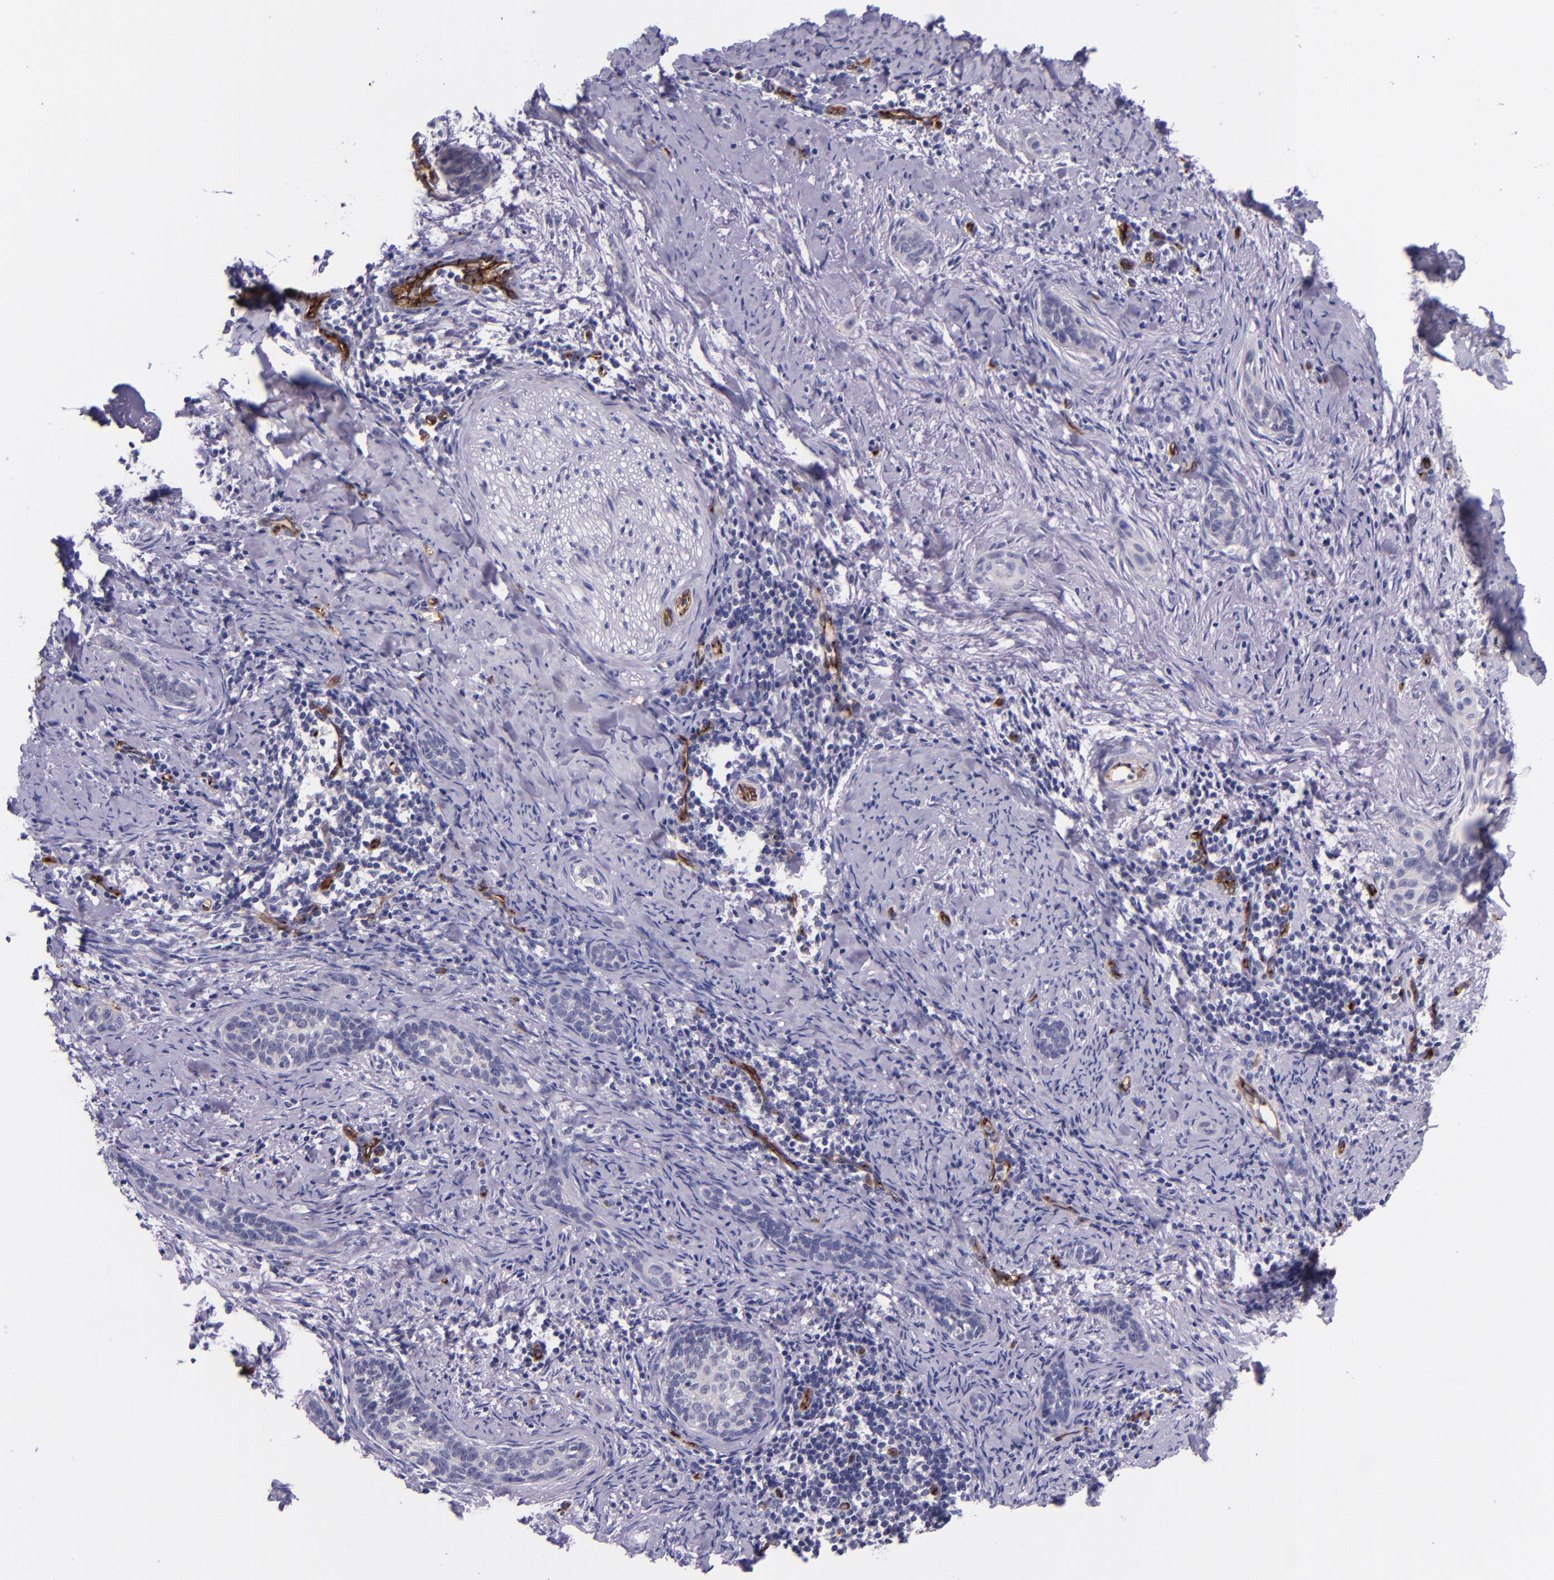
{"staining": {"intensity": "negative", "quantity": "none", "location": "none"}, "tissue": "cervical cancer", "cell_type": "Tumor cells", "image_type": "cancer", "snomed": [{"axis": "morphology", "description": "Squamous cell carcinoma, NOS"}, {"axis": "topography", "description": "Cervix"}], "caption": "This is an IHC image of cervical cancer. There is no staining in tumor cells.", "gene": "NOS3", "patient": {"sex": "female", "age": 33}}